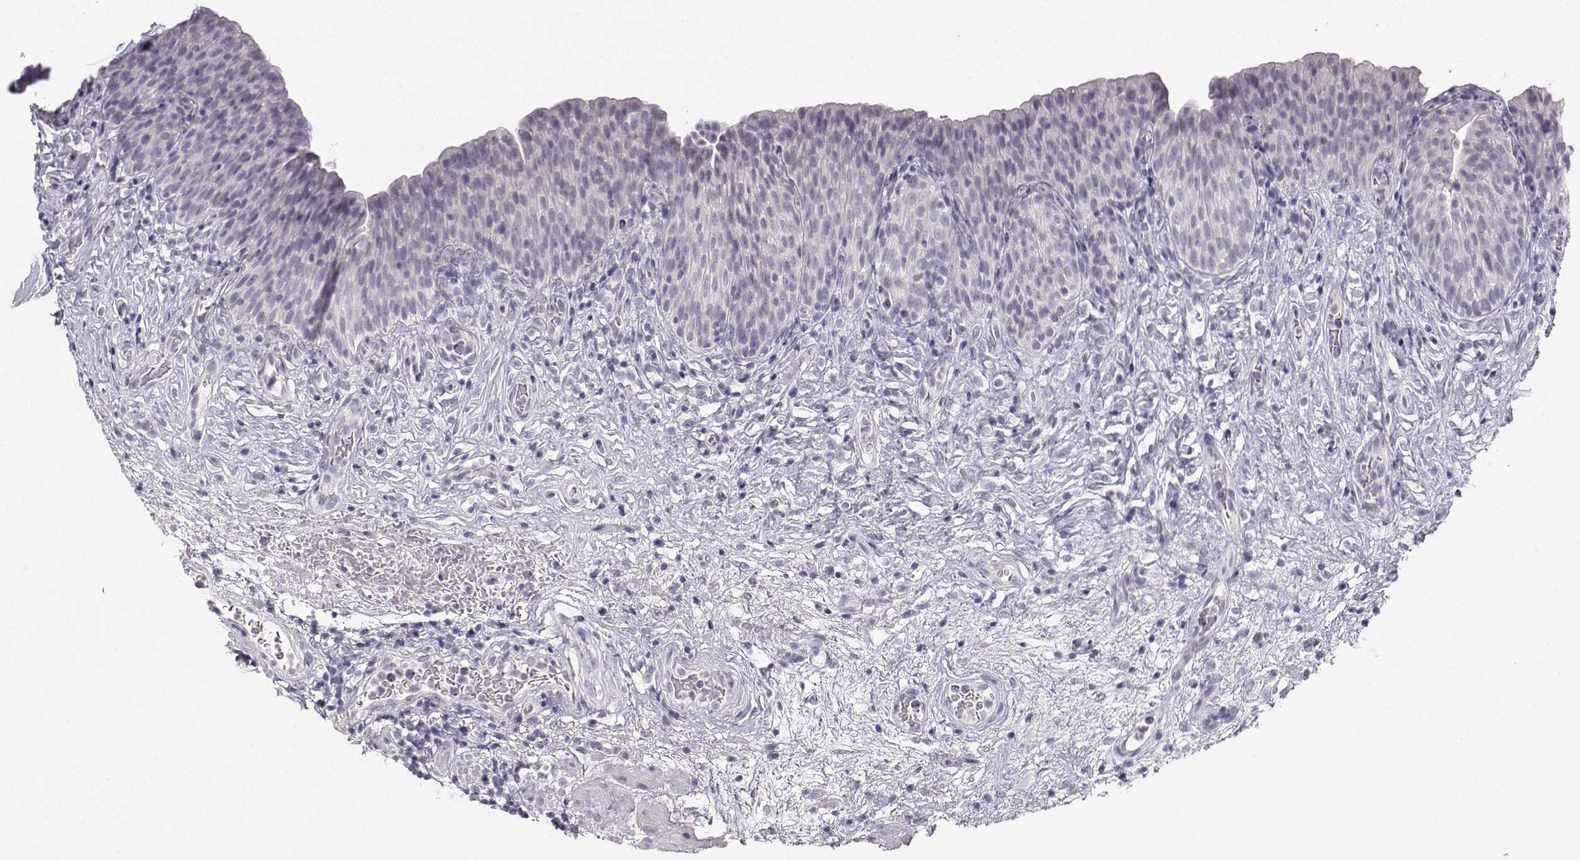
{"staining": {"intensity": "negative", "quantity": "none", "location": "none"}, "tissue": "urinary bladder", "cell_type": "Urothelial cells", "image_type": "normal", "snomed": [{"axis": "morphology", "description": "Normal tissue, NOS"}, {"axis": "topography", "description": "Urinary bladder"}], "caption": "High power microscopy histopathology image of an immunohistochemistry (IHC) photomicrograph of benign urinary bladder, revealing no significant positivity in urothelial cells.", "gene": "TKTL1", "patient": {"sex": "male", "age": 76}}